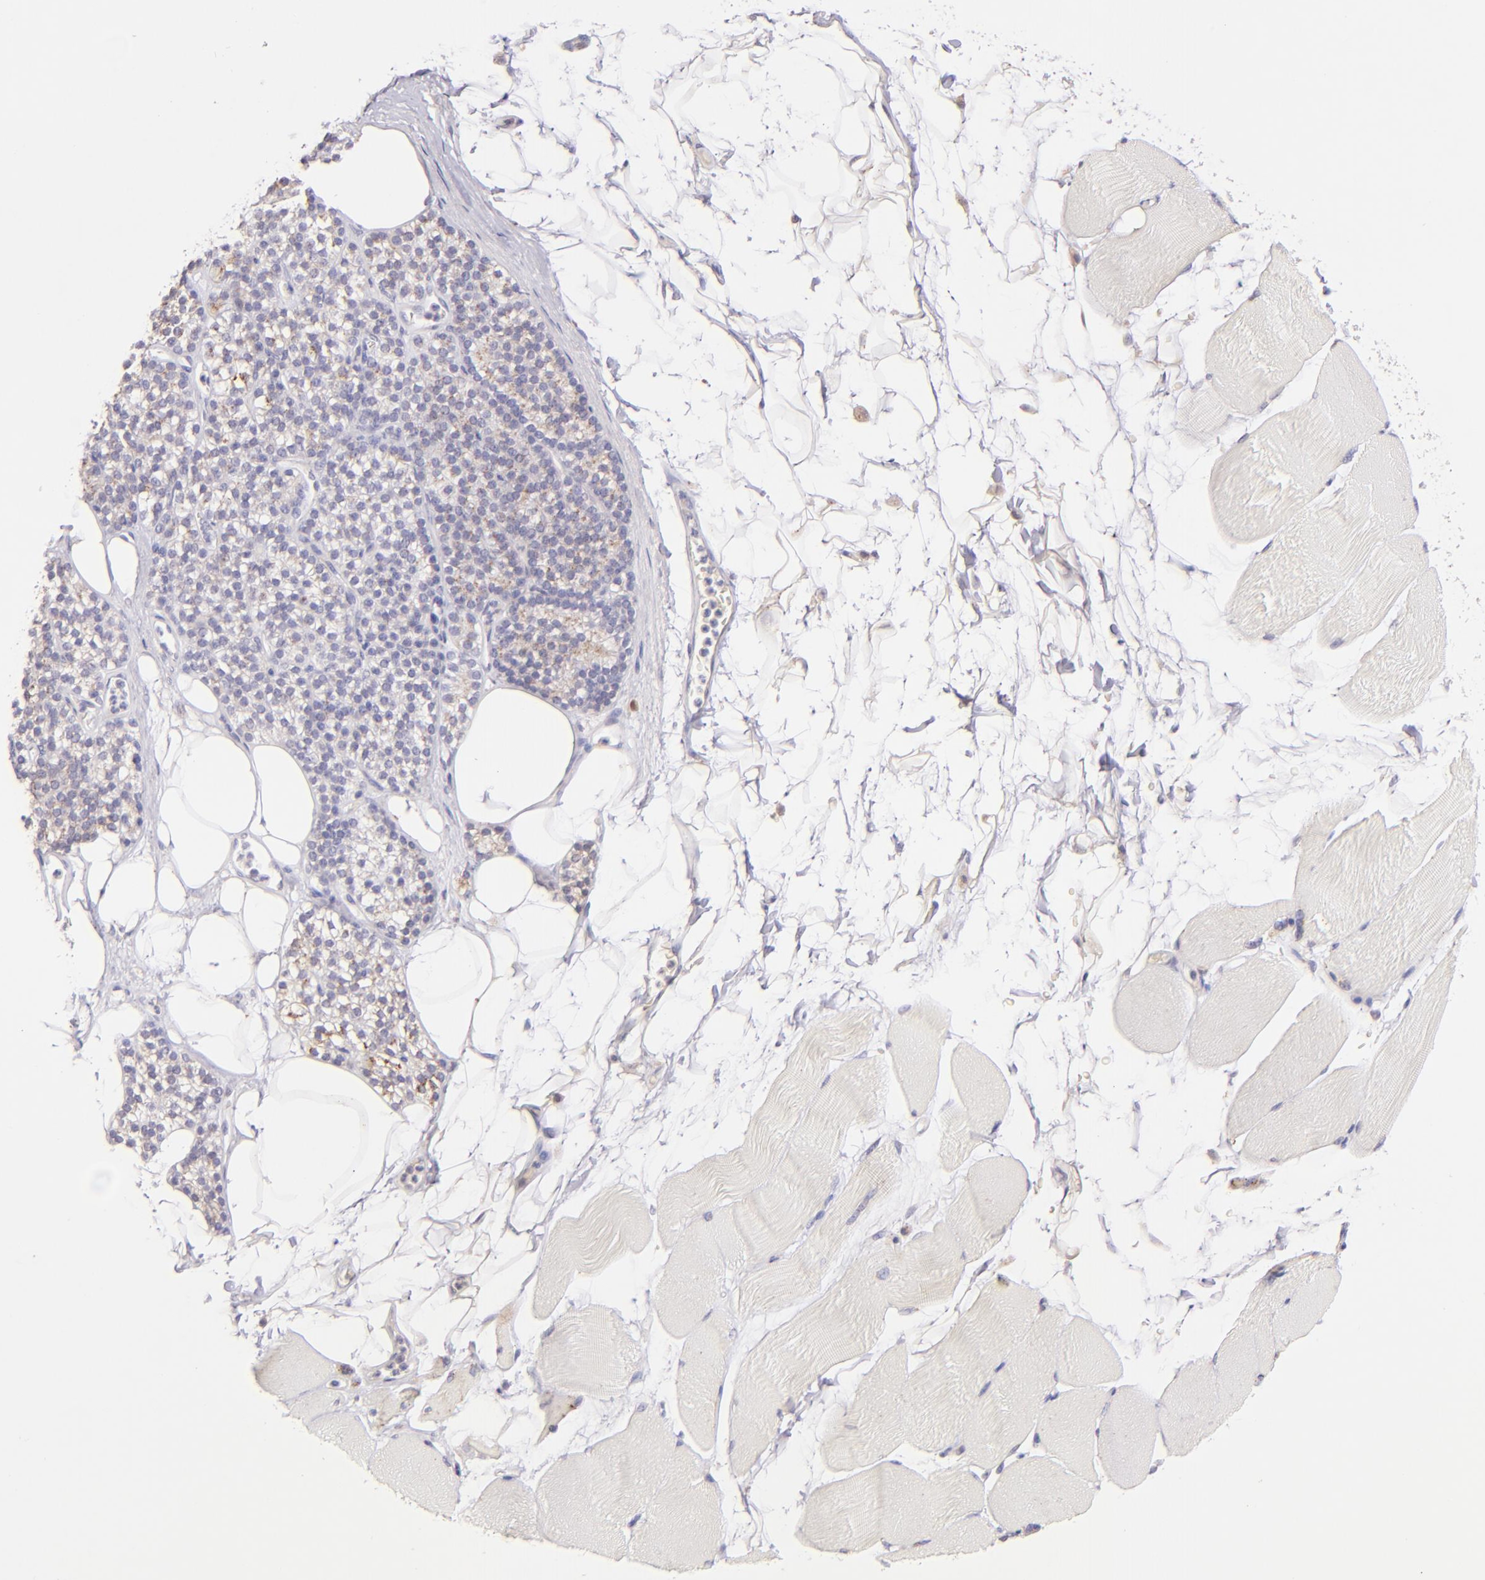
{"staining": {"intensity": "negative", "quantity": "none", "location": "none"}, "tissue": "skeletal muscle", "cell_type": "Myocytes", "image_type": "normal", "snomed": [{"axis": "morphology", "description": "Normal tissue, NOS"}, {"axis": "topography", "description": "Skeletal muscle"}, {"axis": "topography", "description": "Parathyroid gland"}], "caption": "This is an IHC photomicrograph of benign skeletal muscle. There is no expression in myocytes.", "gene": "ZAP70", "patient": {"sex": "female", "age": 37}}